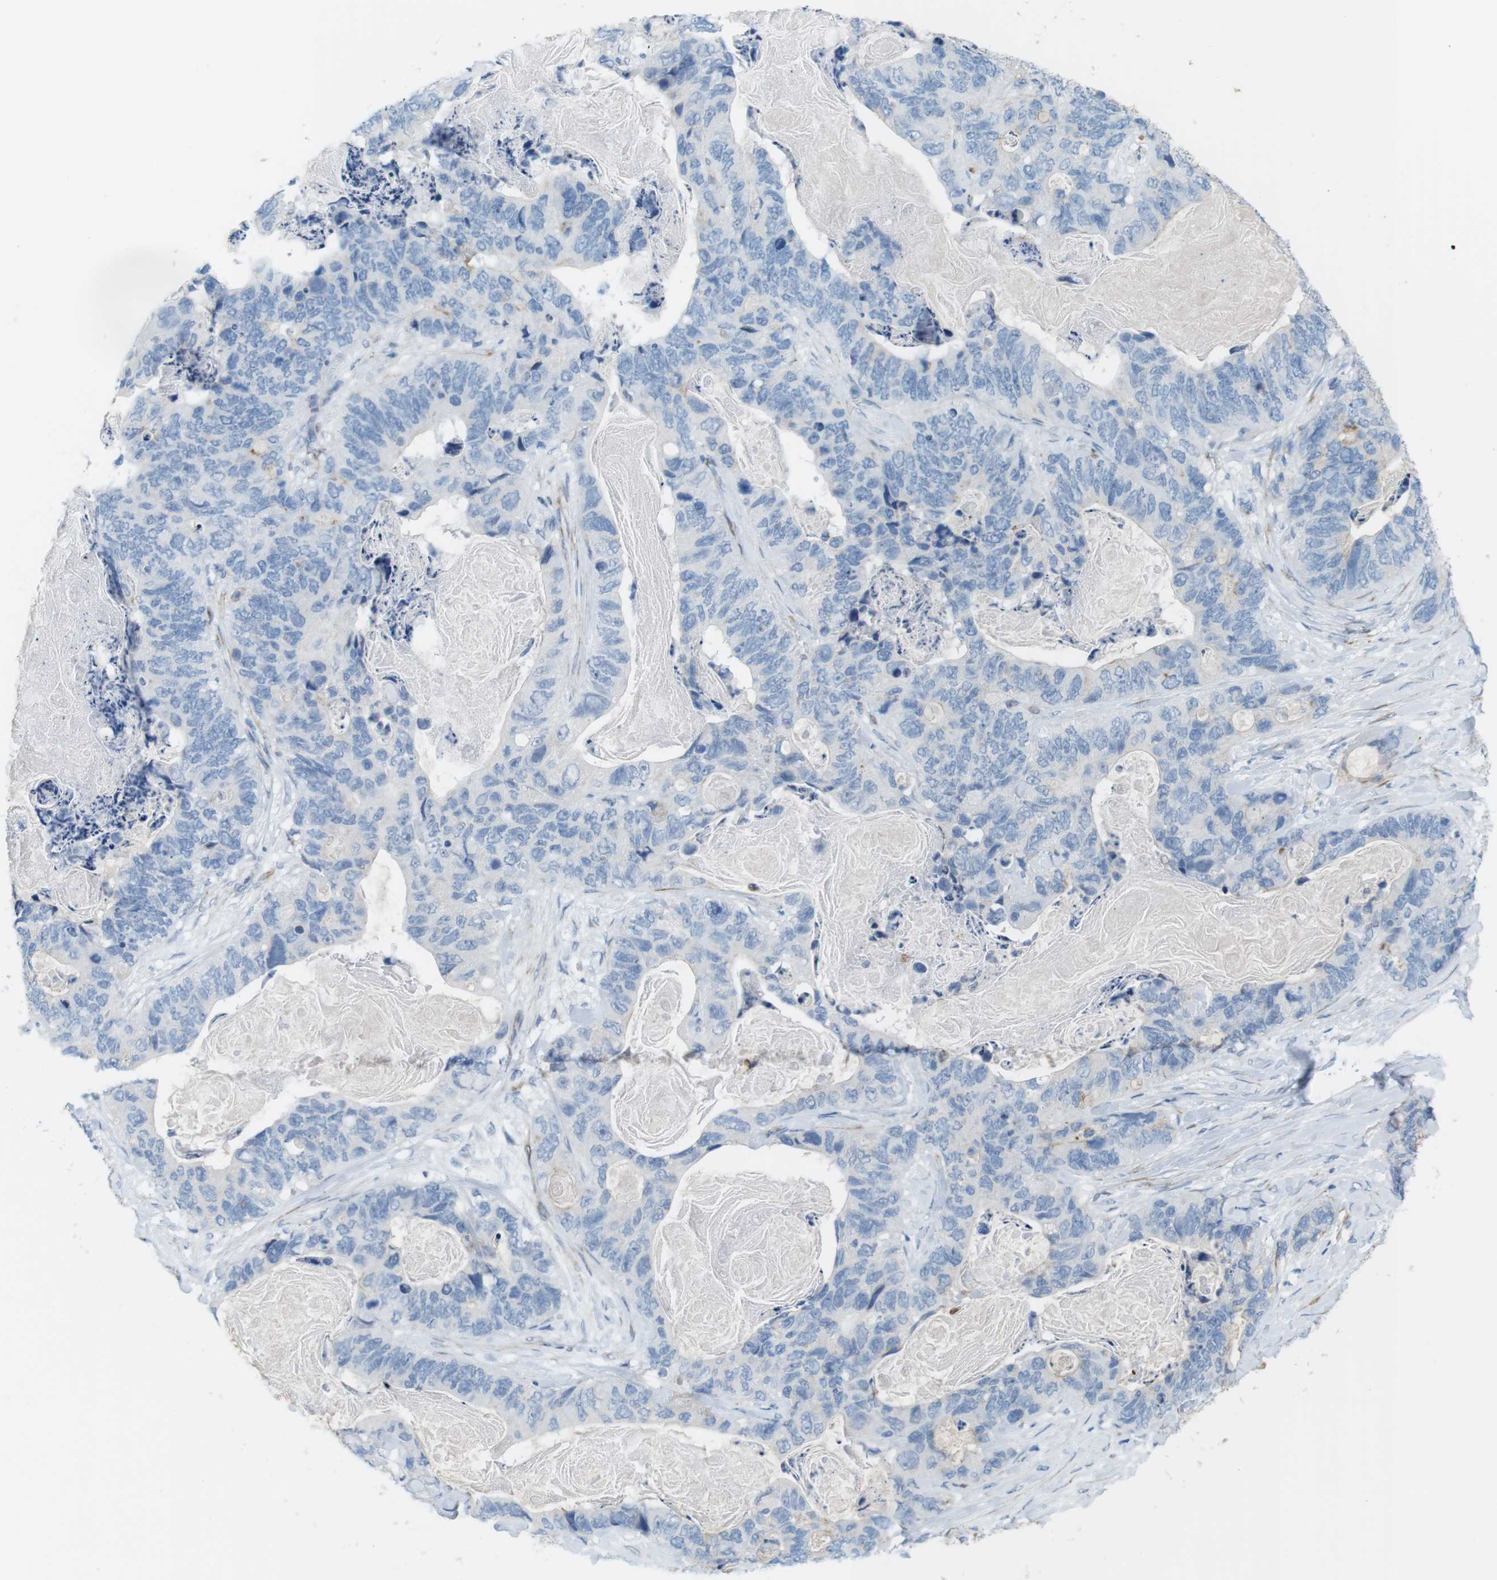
{"staining": {"intensity": "negative", "quantity": "none", "location": "none"}, "tissue": "stomach cancer", "cell_type": "Tumor cells", "image_type": "cancer", "snomed": [{"axis": "morphology", "description": "Adenocarcinoma, NOS"}, {"axis": "topography", "description": "Stomach"}], "caption": "High magnification brightfield microscopy of adenocarcinoma (stomach) stained with DAB (brown) and counterstained with hematoxylin (blue): tumor cells show no significant expression.", "gene": "MYH9", "patient": {"sex": "female", "age": 89}}